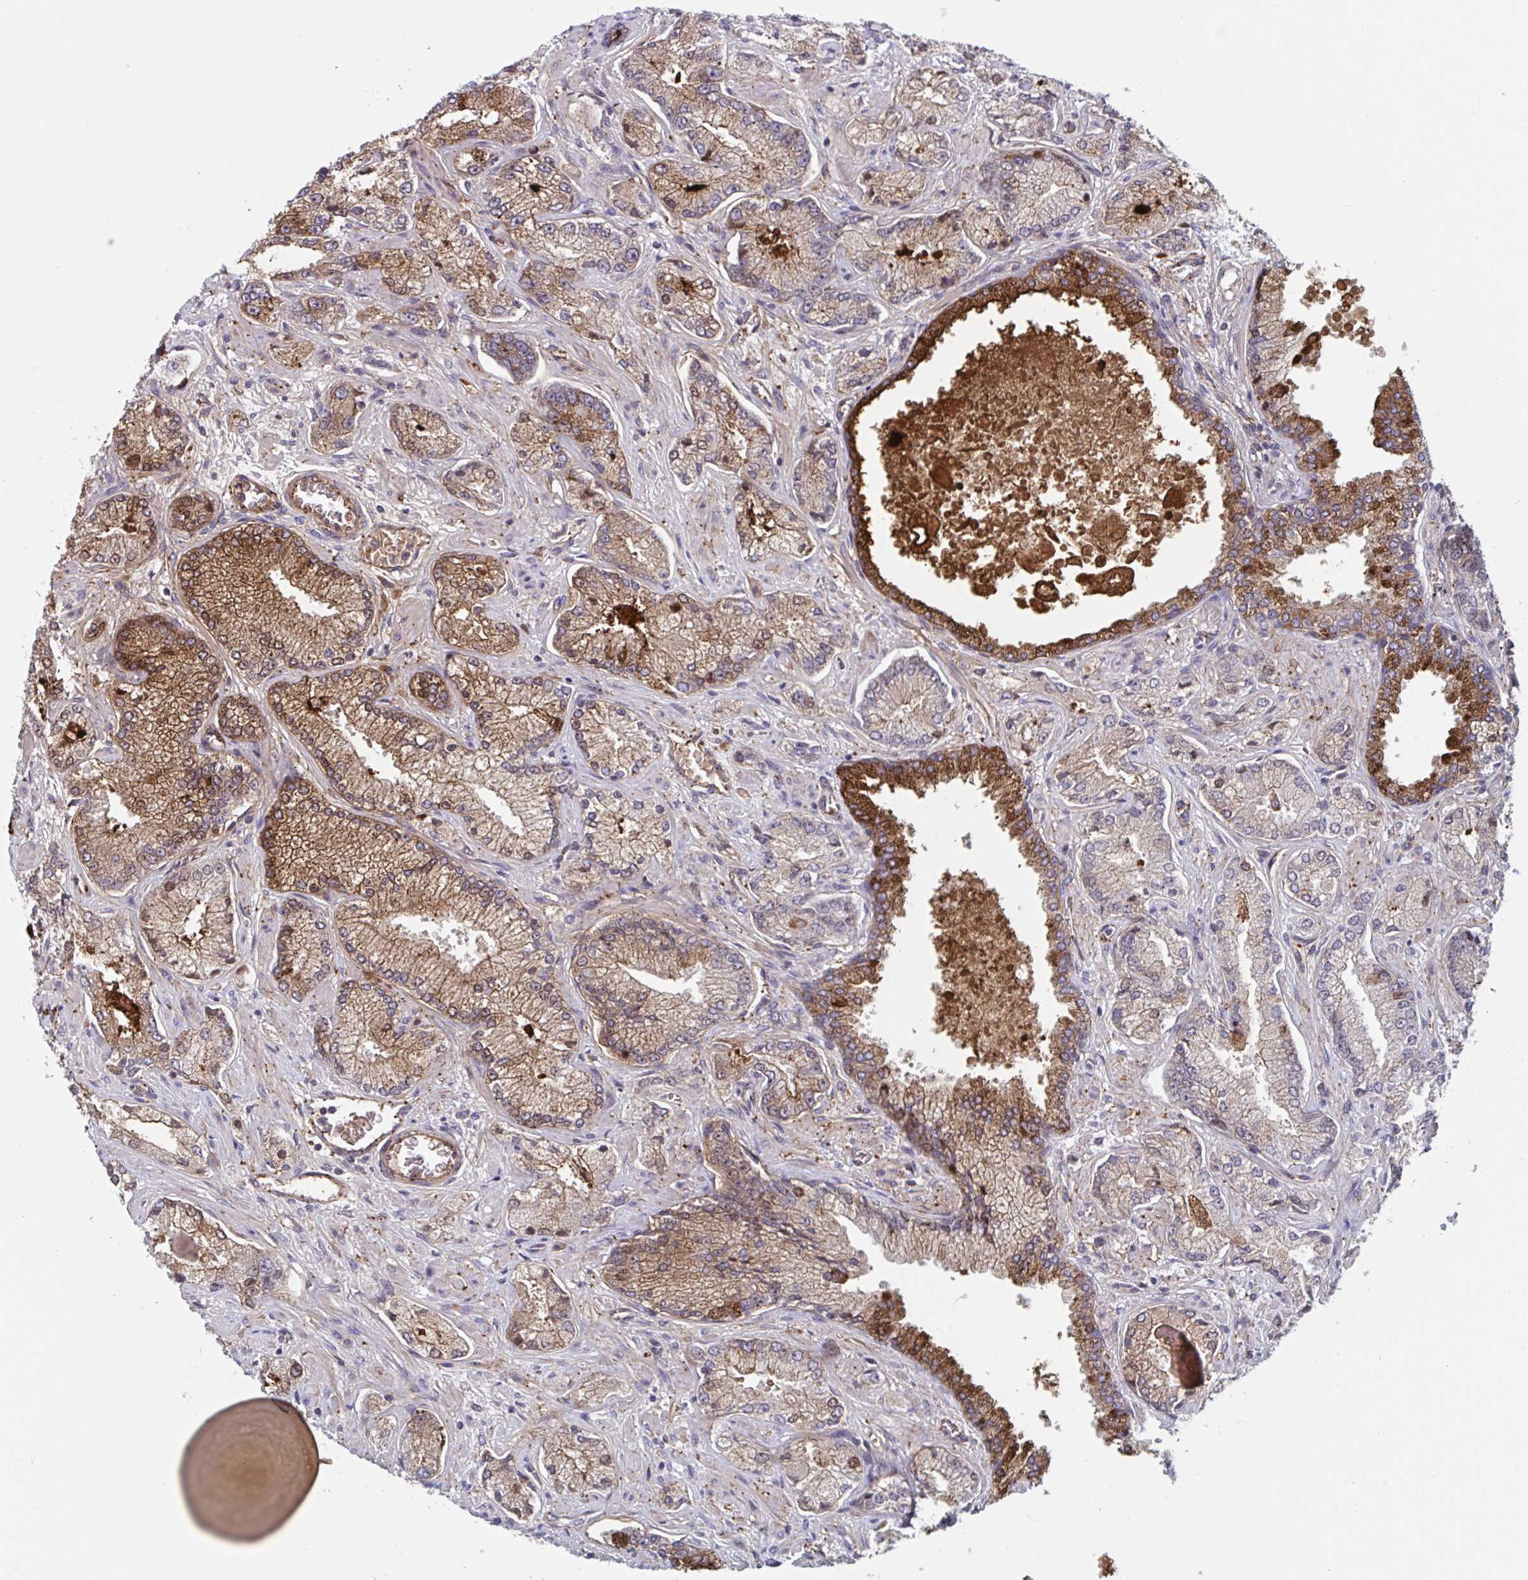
{"staining": {"intensity": "moderate", "quantity": "25%-75%", "location": "cytoplasmic/membranous"}, "tissue": "prostate cancer", "cell_type": "Tumor cells", "image_type": "cancer", "snomed": [{"axis": "morphology", "description": "Normal tissue, NOS"}, {"axis": "morphology", "description": "Adenocarcinoma, High grade"}, {"axis": "topography", "description": "Prostate"}, {"axis": "topography", "description": "Peripheral nerve tissue"}], "caption": "IHC micrograph of human prostate cancer stained for a protein (brown), which shows medium levels of moderate cytoplasmic/membranous staining in approximately 25%-75% of tumor cells.", "gene": "TNFSF10", "patient": {"sex": "male", "age": 68}}